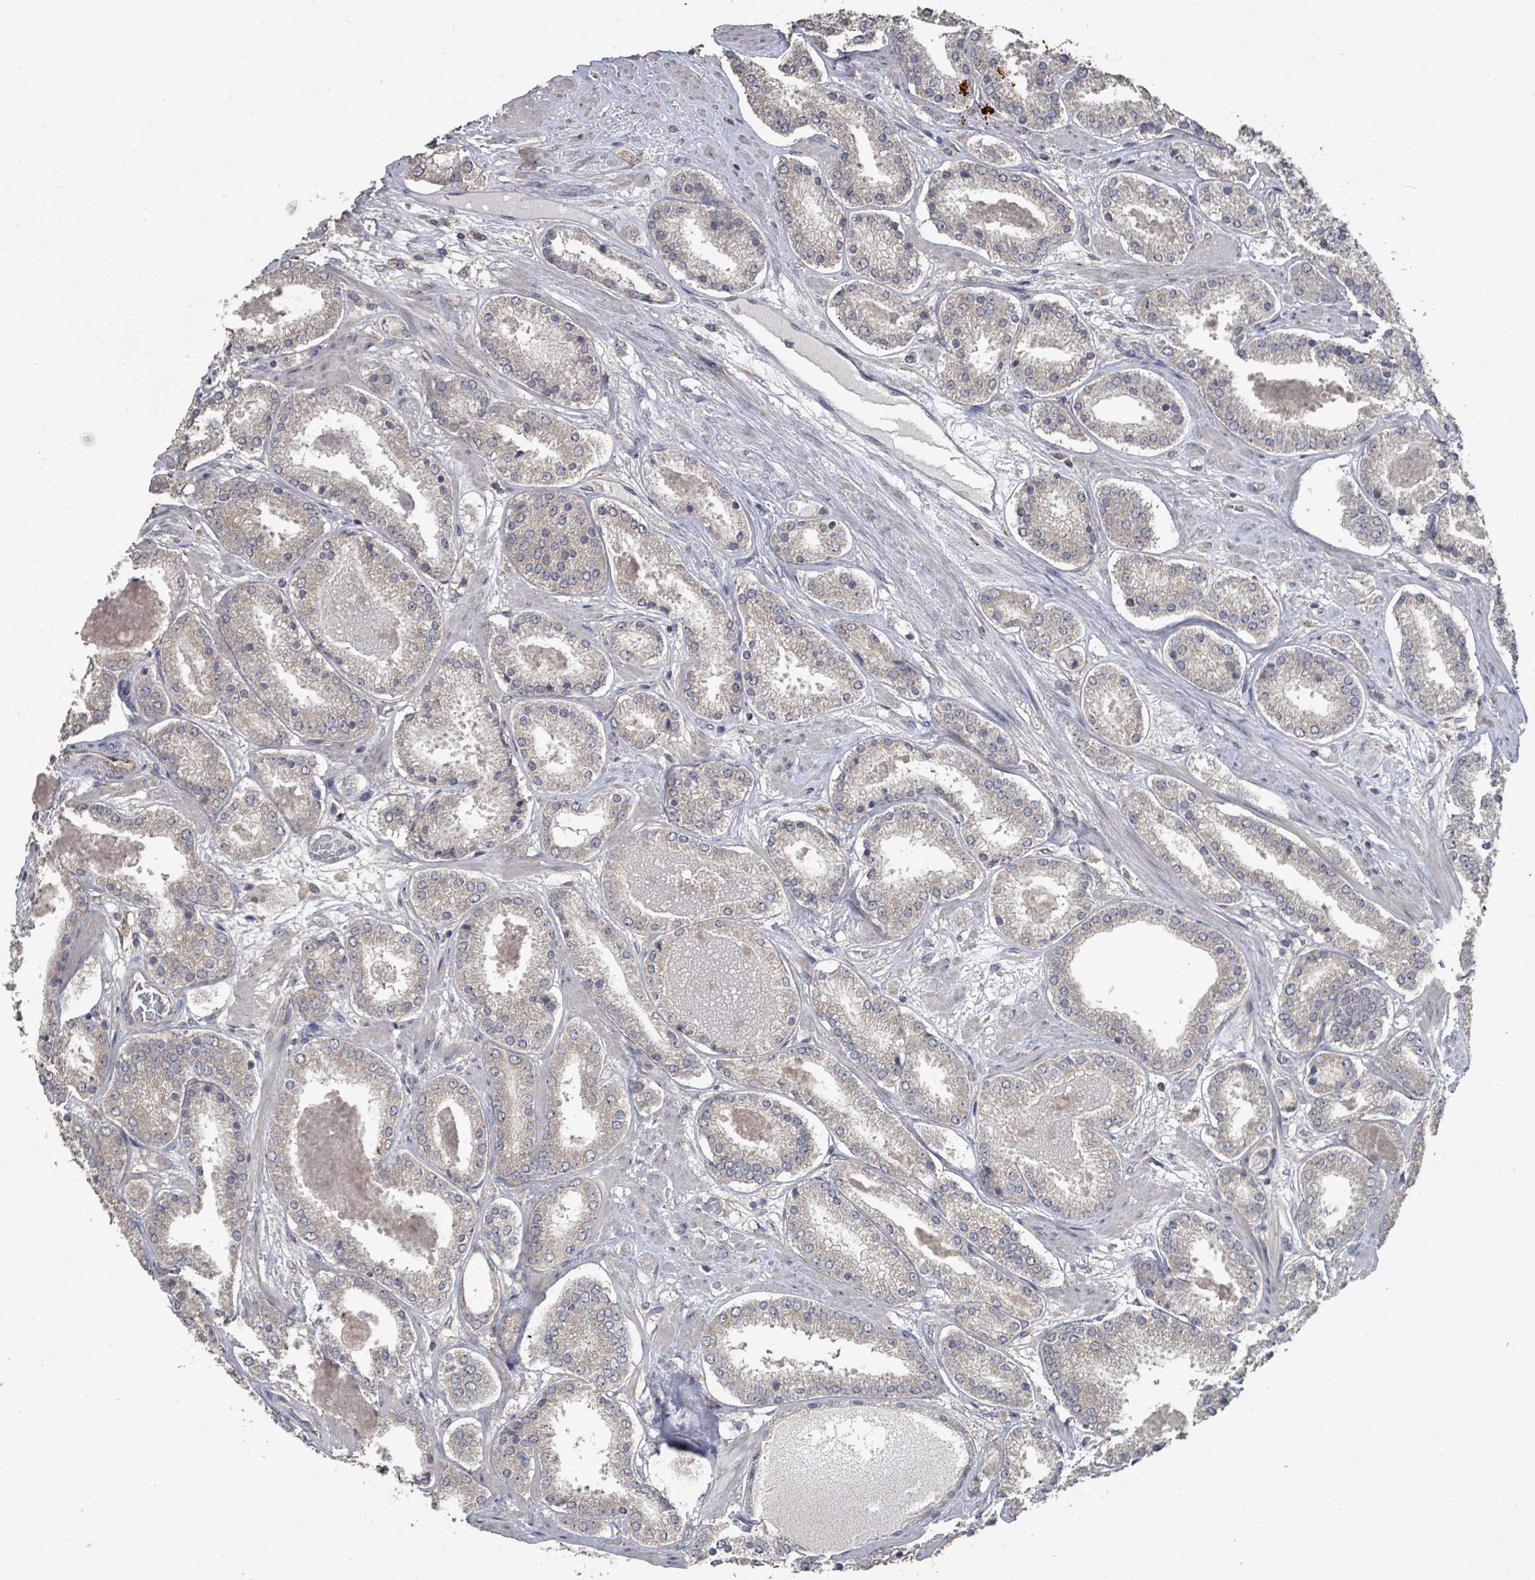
{"staining": {"intensity": "moderate", "quantity": "25%-75%", "location": "cytoplasmic/membranous"}, "tissue": "prostate cancer", "cell_type": "Tumor cells", "image_type": "cancer", "snomed": [{"axis": "morphology", "description": "Adenocarcinoma, High grade"}, {"axis": "topography", "description": "Prostate"}], "caption": "The photomicrograph reveals a brown stain indicating the presence of a protein in the cytoplasmic/membranous of tumor cells in adenocarcinoma (high-grade) (prostate). (DAB (3,3'-diaminobenzidine) IHC with brightfield microscopy, high magnification).", "gene": "SLC9A7", "patient": {"sex": "male", "age": 63}}